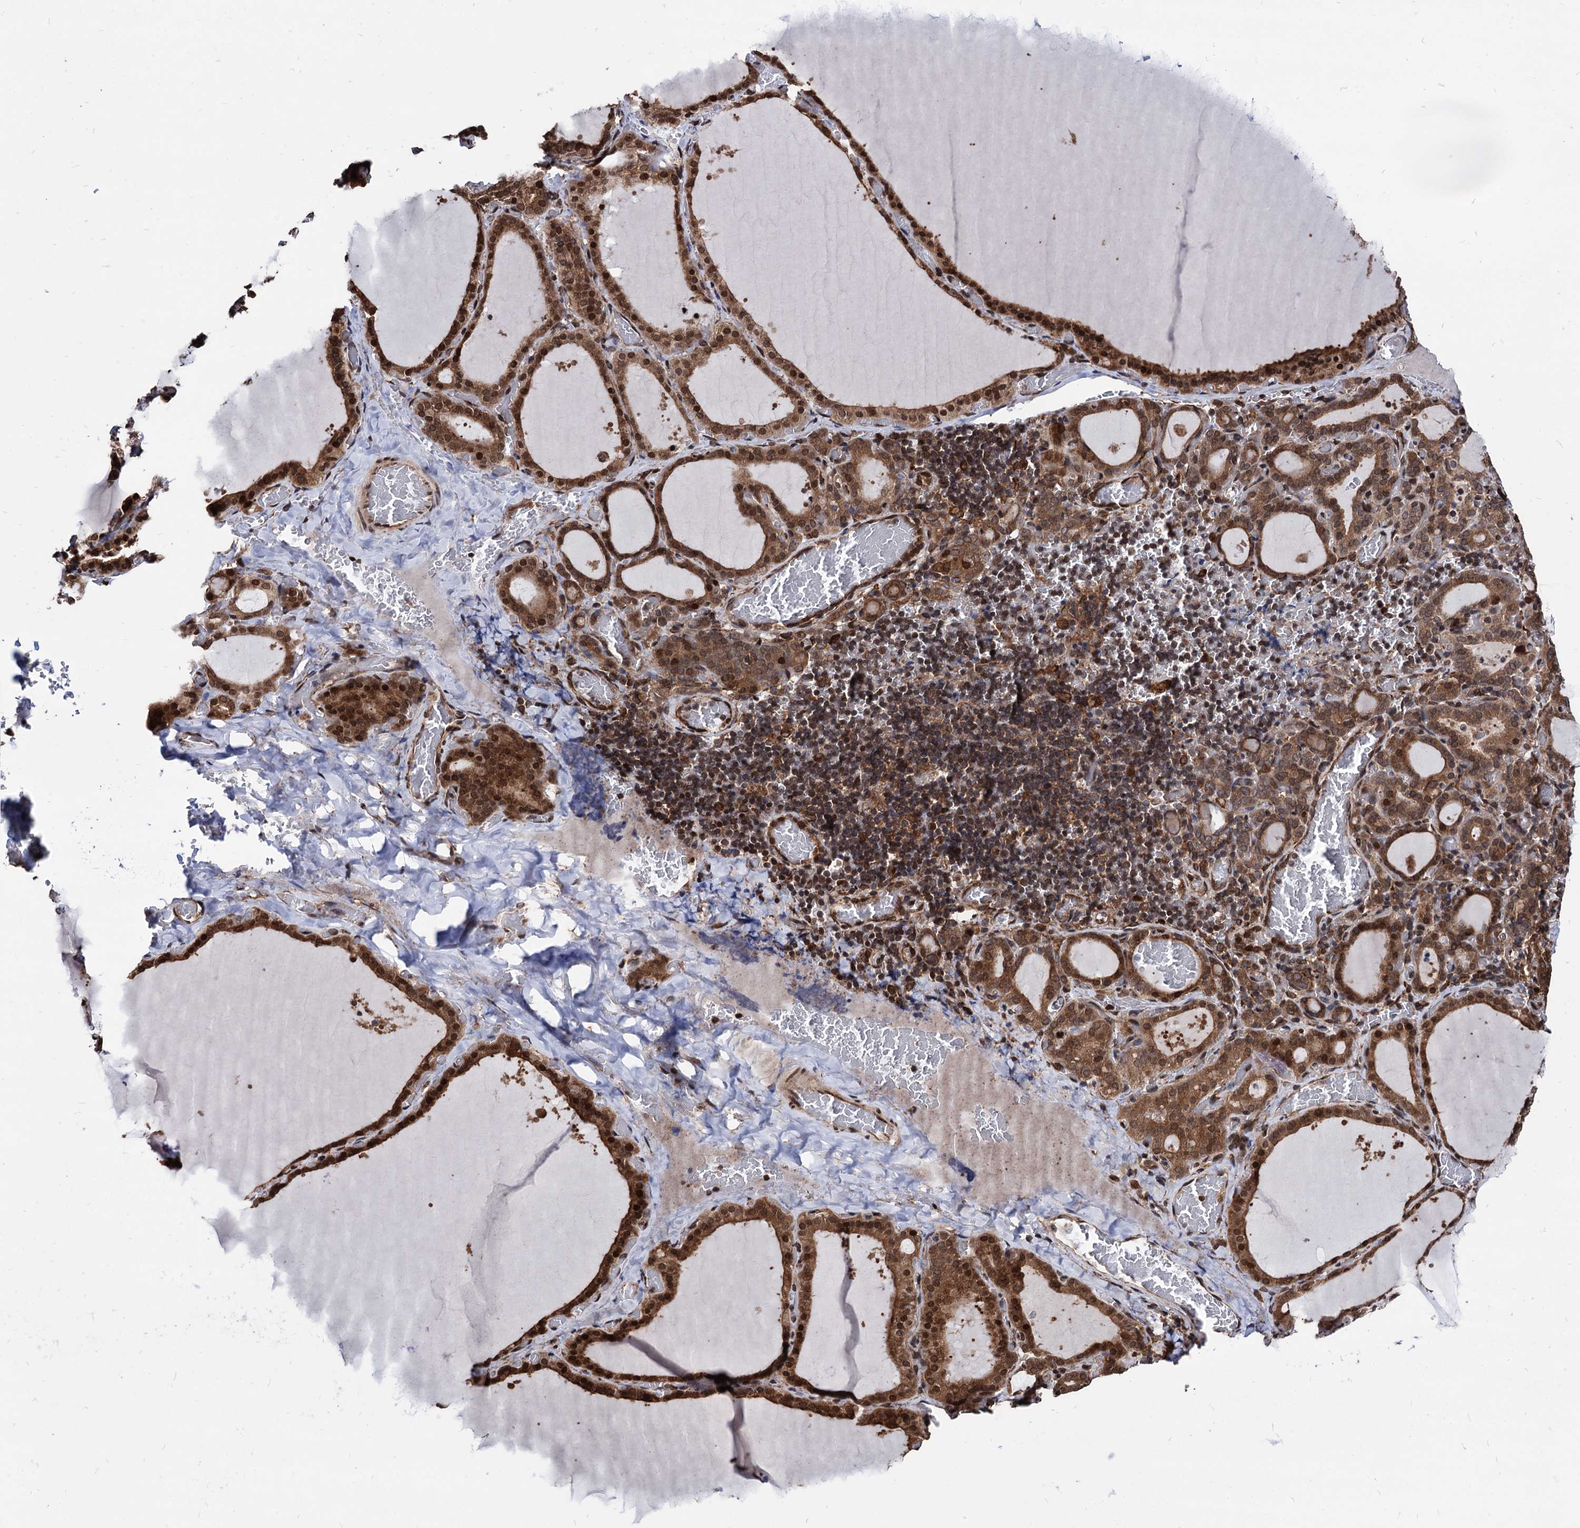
{"staining": {"intensity": "strong", "quantity": ">75%", "location": "cytoplasmic/membranous,nuclear"}, "tissue": "thyroid gland", "cell_type": "Glandular cells", "image_type": "normal", "snomed": [{"axis": "morphology", "description": "Normal tissue, NOS"}, {"axis": "topography", "description": "Thyroid gland"}], "caption": "Immunohistochemistry staining of unremarkable thyroid gland, which exhibits high levels of strong cytoplasmic/membranous,nuclear expression in approximately >75% of glandular cells indicating strong cytoplasmic/membranous,nuclear protein staining. The staining was performed using DAB (brown) for protein detection and nuclei were counterstained in hematoxylin (blue).", "gene": "ANKRD12", "patient": {"sex": "female", "age": 39}}